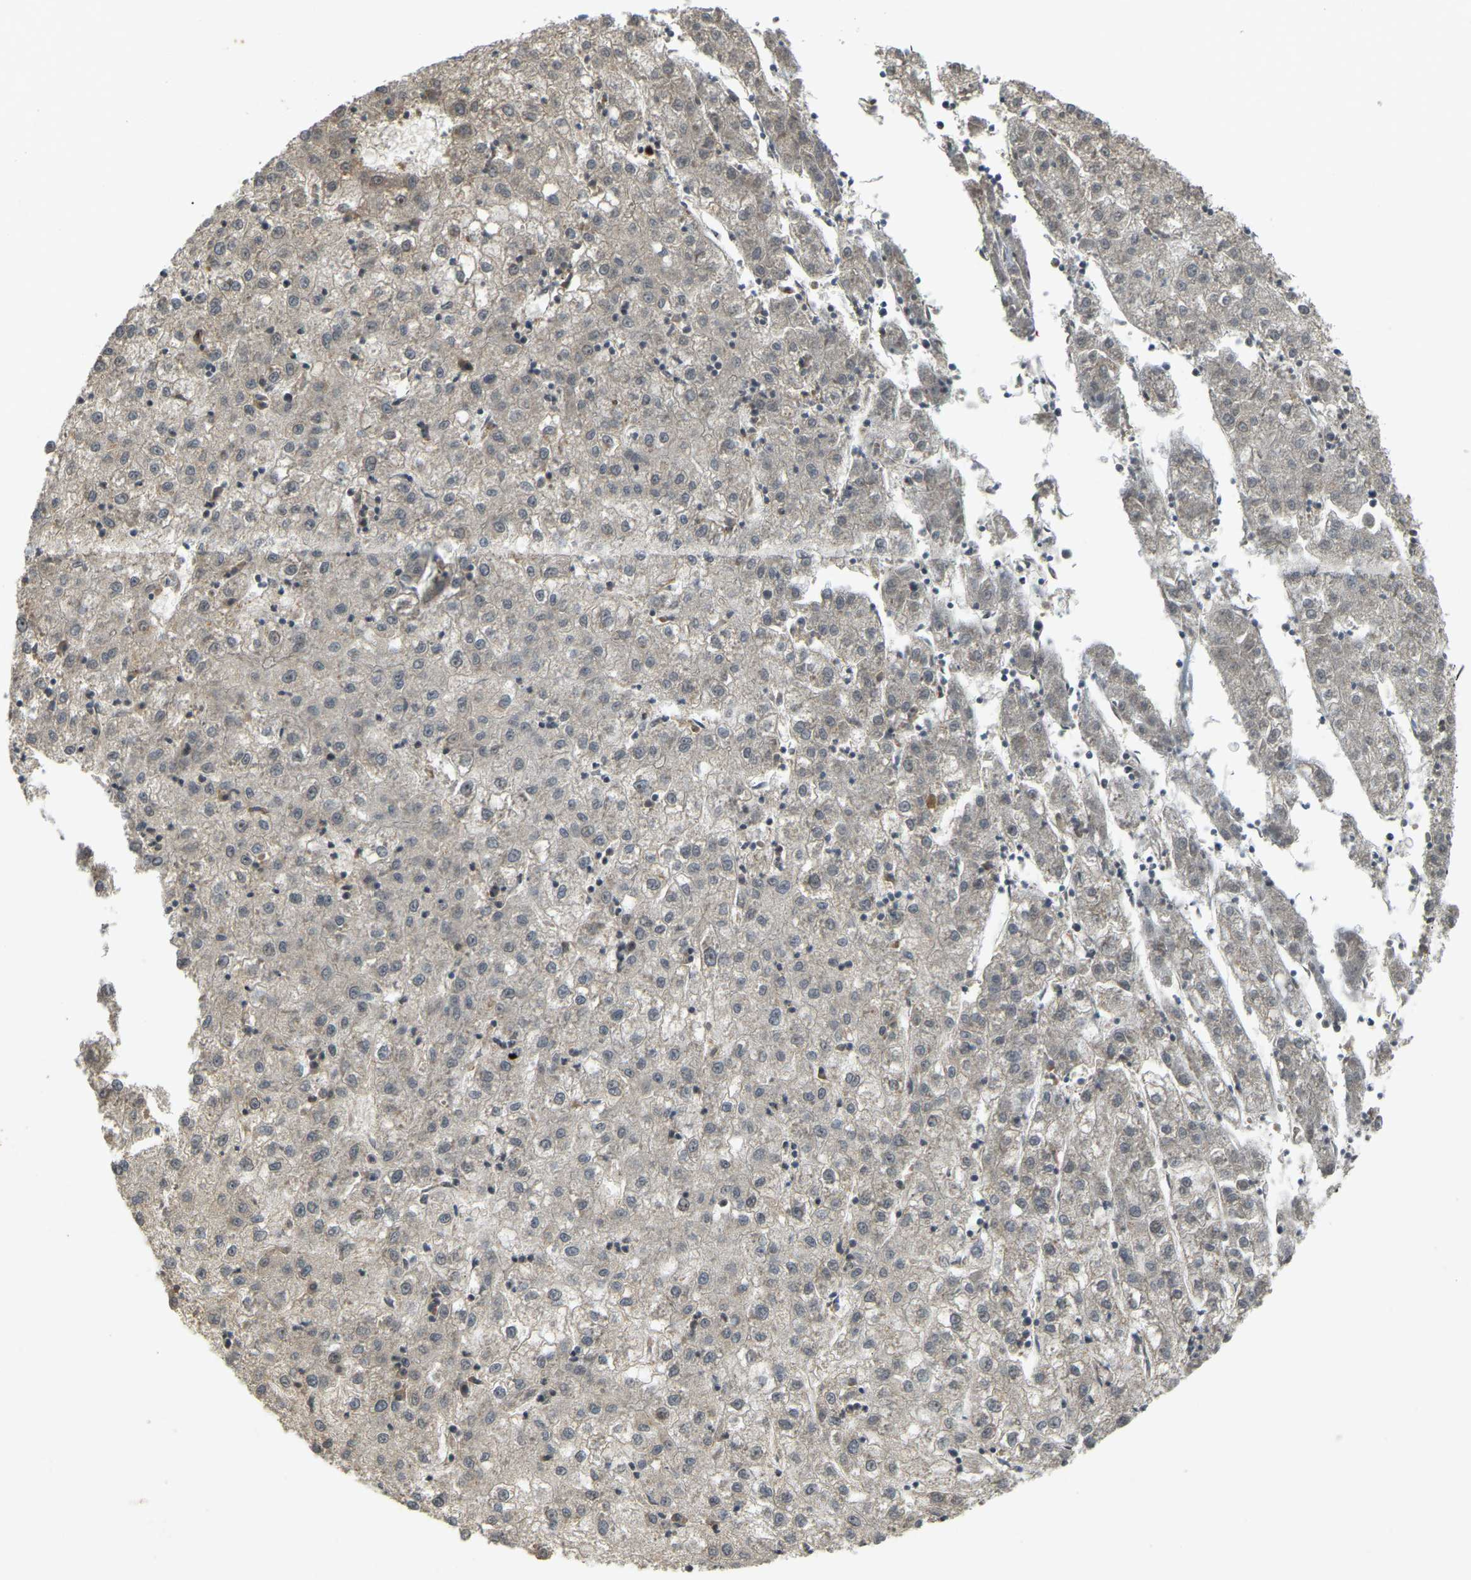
{"staining": {"intensity": "negative", "quantity": "none", "location": "none"}, "tissue": "liver cancer", "cell_type": "Tumor cells", "image_type": "cancer", "snomed": [{"axis": "morphology", "description": "Carcinoma, Hepatocellular, NOS"}, {"axis": "topography", "description": "Liver"}], "caption": "This is an IHC photomicrograph of liver cancer. There is no staining in tumor cells.", "gene": "BRF2", "patient": {"sex": "male", "age": 72}}